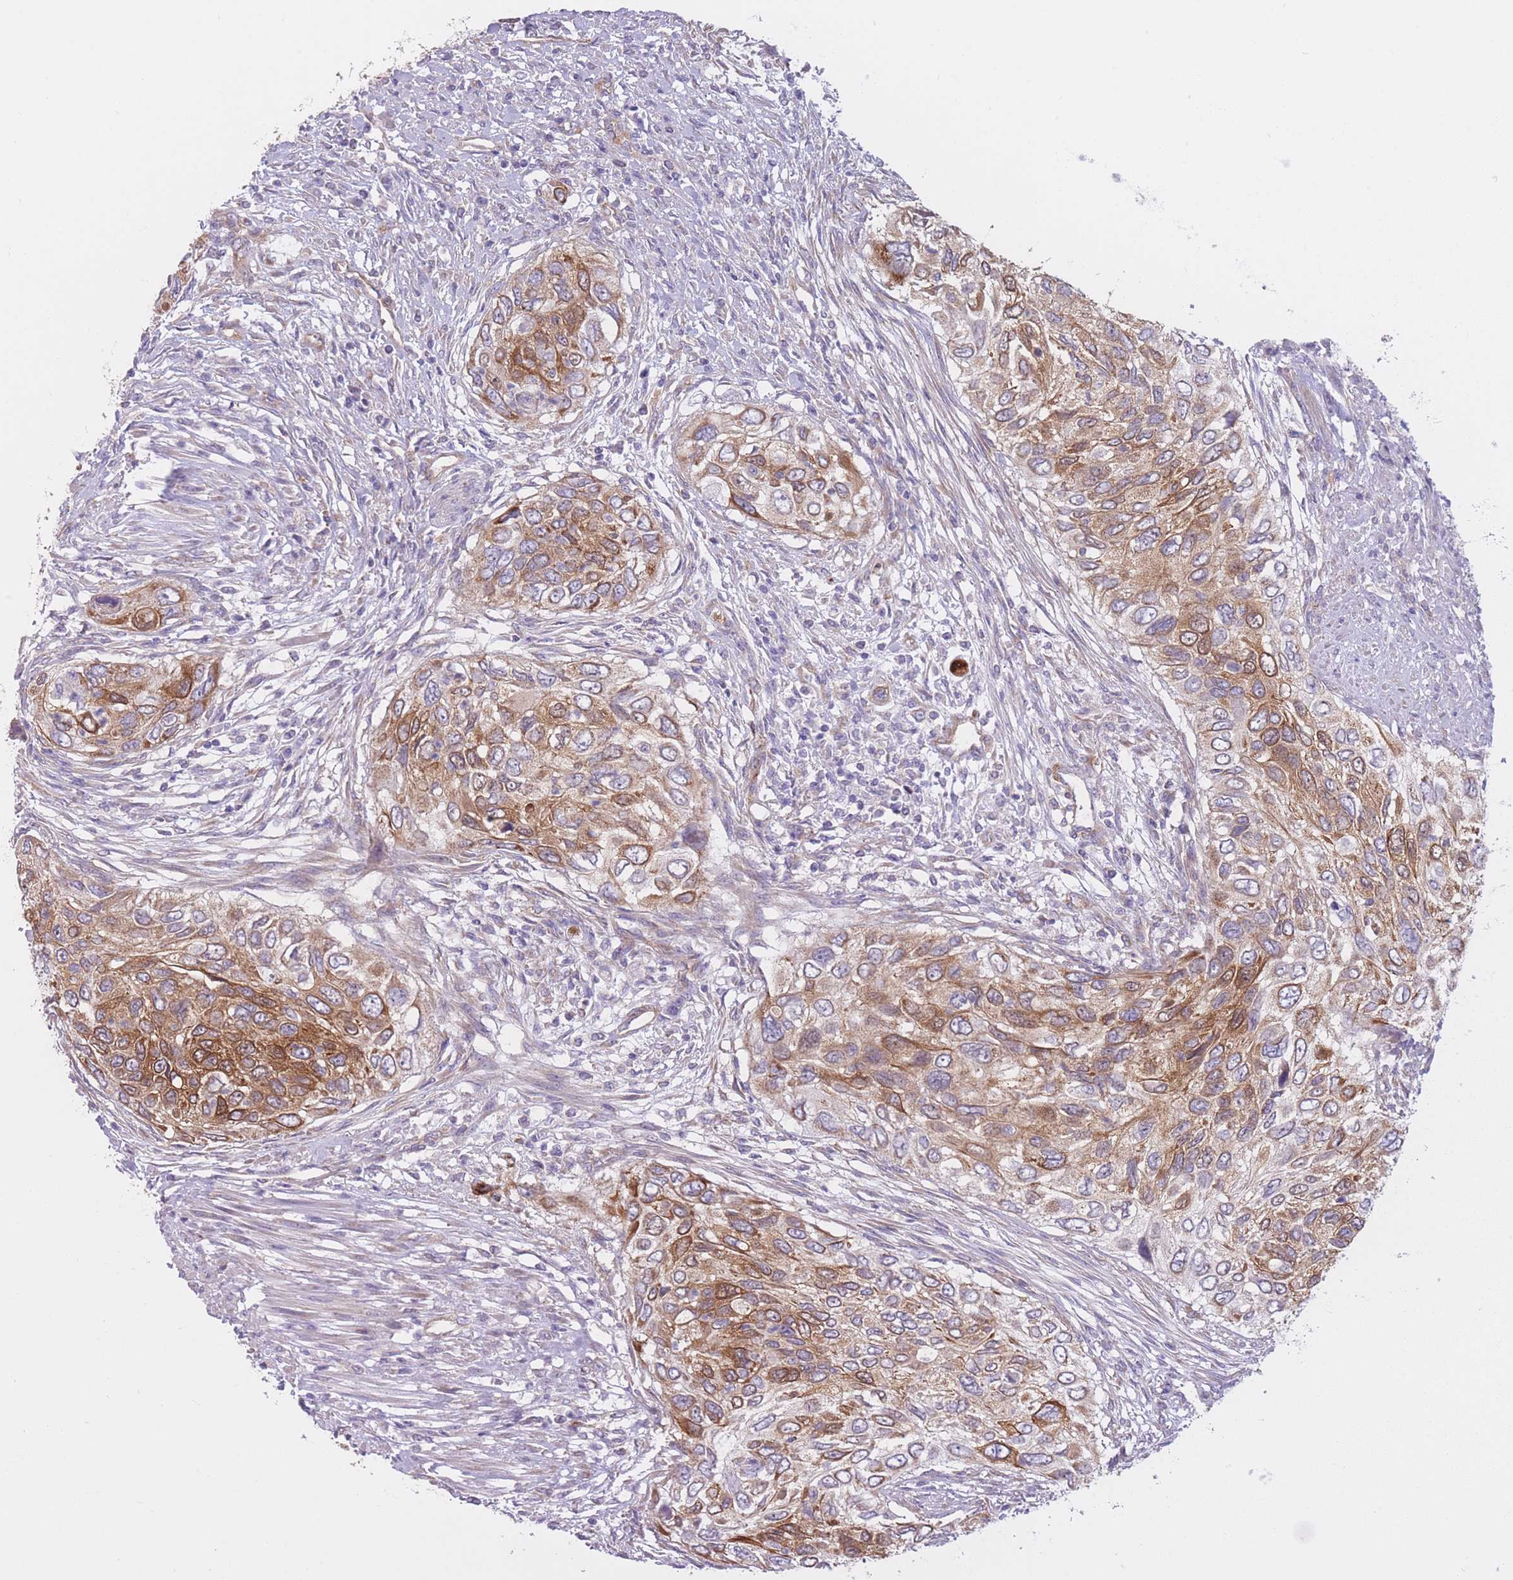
{"staining": {"intensity": "moderate", "quantity": ">75%", "location": "cytoplasmic/membranous"}, "tissue": "urothelial cancer", "cell_type": "Tumor cells", "image_type": "cancer", "snomed": [{"axis": "morphology", "description": "Urothelial carcinoma, High grade"}, {"axis": "topography", "description": "Urinary bladder"}], "caption": "The immunohistochemical stain labels moderate cytoplasmic/membranous positivity in tumor cells of urothelial cancer tissue.", "gene": "SERPINB3", "patient": {"sex": "female", "age": 60}}